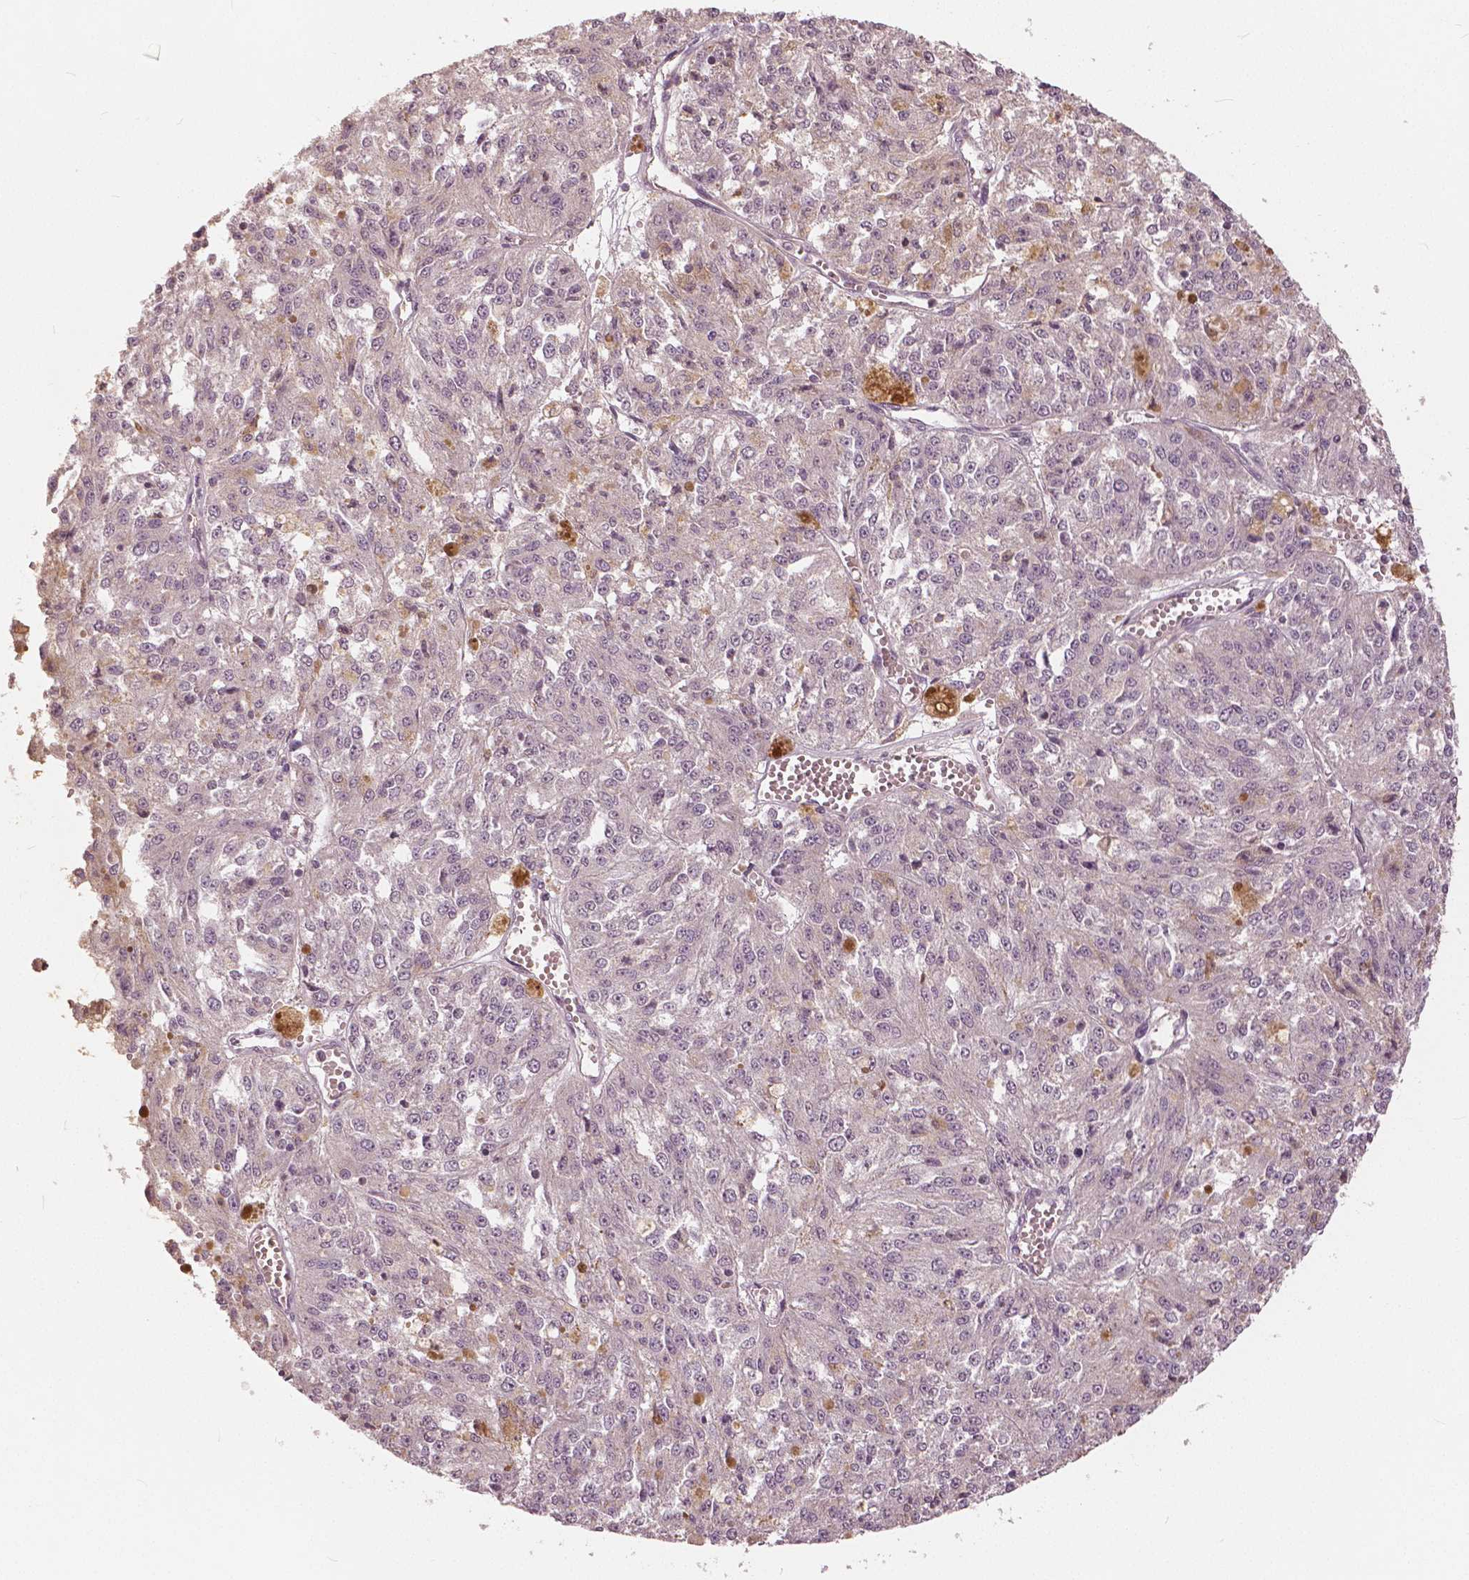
{"staining": {"intensity": "negative", "quantity": "none", "location": "none"}, "tissue": "melanoma", "cell_type": "Tumor cells", "image_type": "cancer", "snomed": [{"axis": "morphology", "description": "Malignant melanoma, Metastatic site"}, {"axis": "topography", "description": "Lymph node"}], "caption": "Immunohistochemistry (IHC) image of neoplastic tissue: human melanoma stained with DAB displays no significant protein positivity in tumor cells.", "gene": "ANGPTL4", "patient": {"sex": "female", "age": 64}}